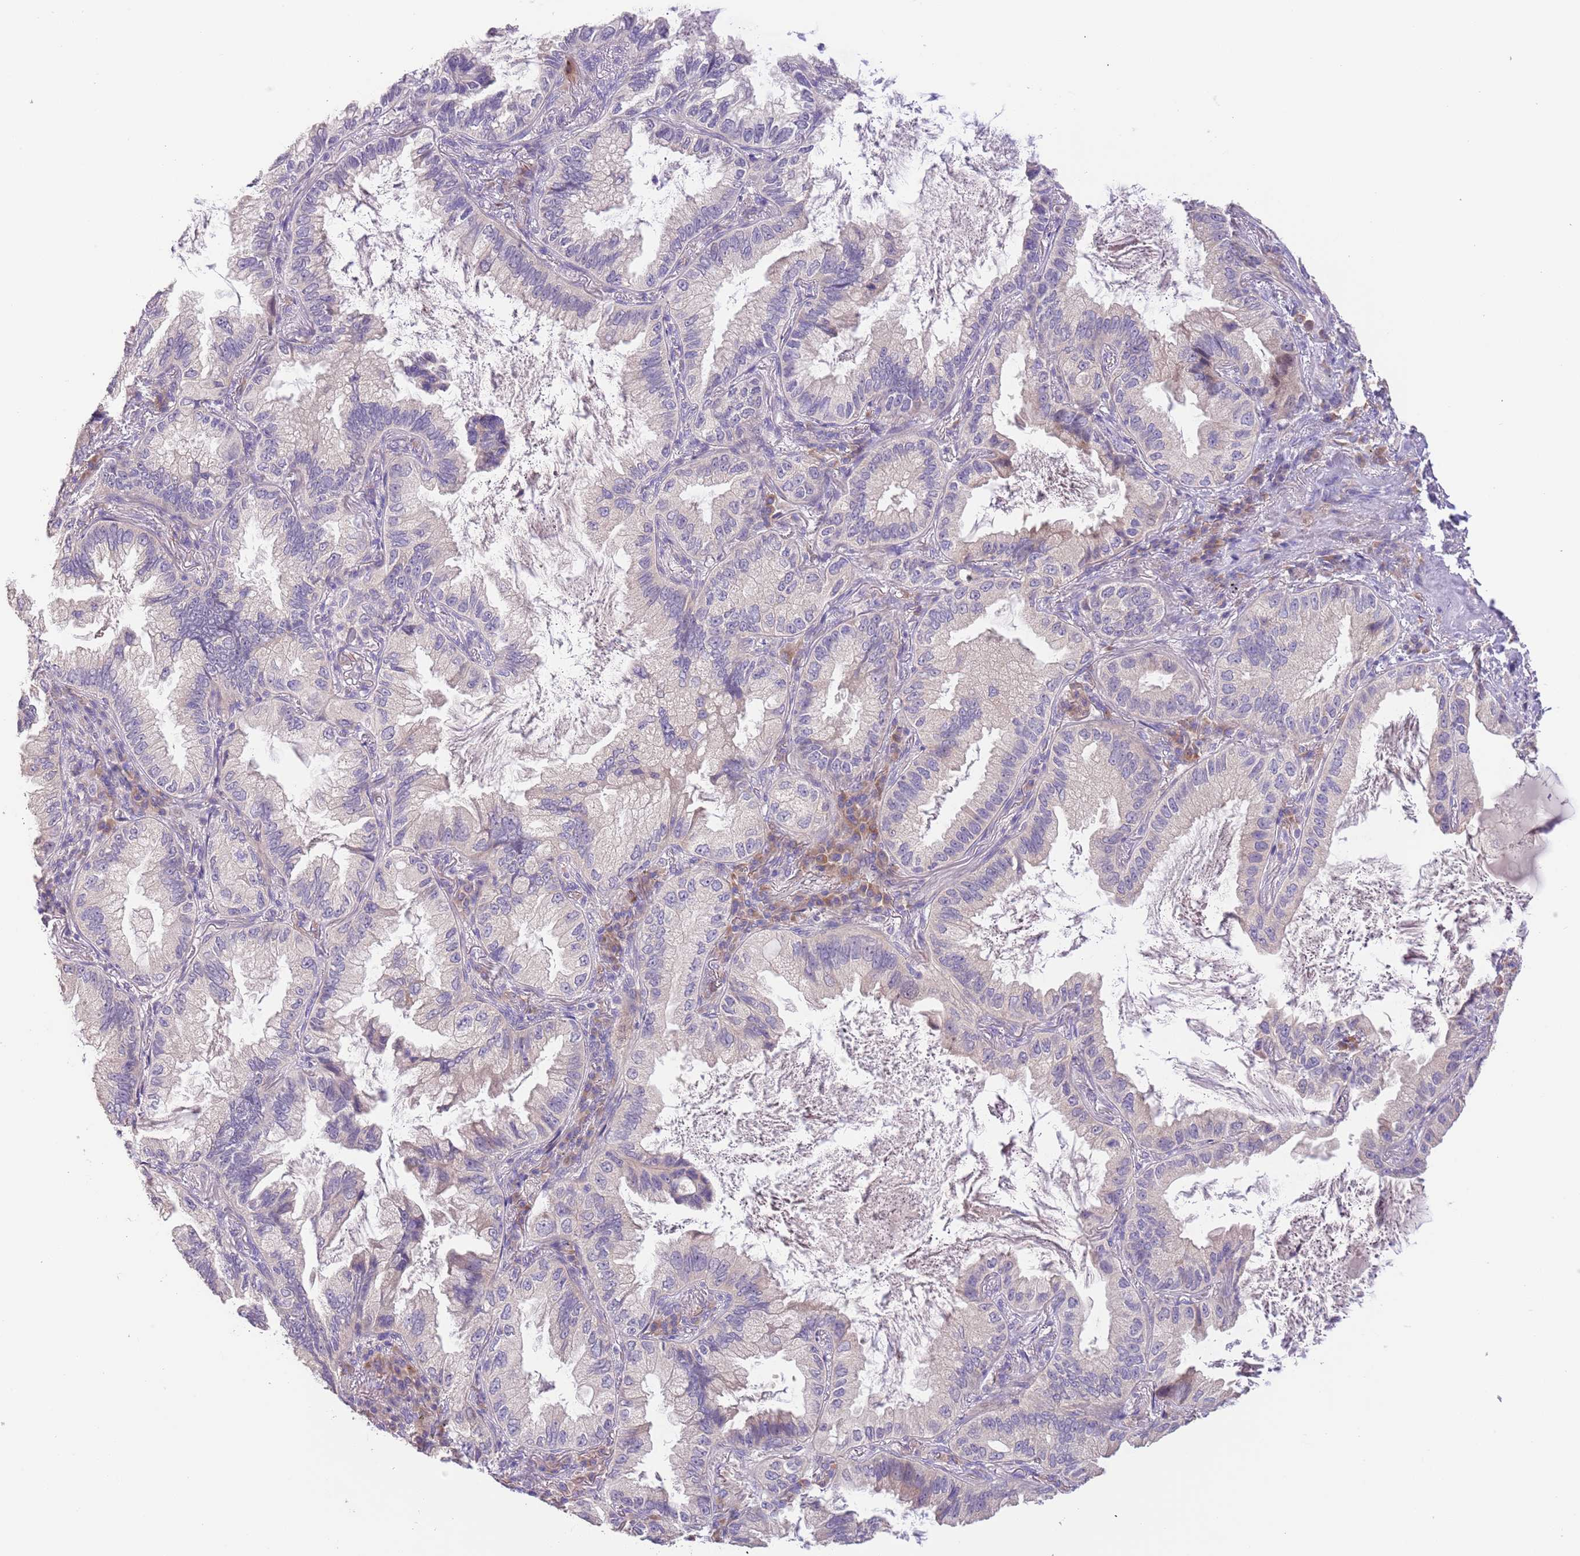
{"staining": {"intensity": "negative", "quantity": "none", "location": "none"}, "tissue": "lung cancer", "cell_type": "Tumor cells", "image_type": "cancer", "snomed": [{"axis": "morphology", "description": "Adenocarcinoma, NOS"}, {"axis": "topography", "description": "Lung"}], "caption": "Immunohistochemical staining of human lung cancer (adenocarcinoma) shows no significant positivity in tumor cells.", "gene": "ZNF658", "patient": {"sex": "female", "age": 69}}